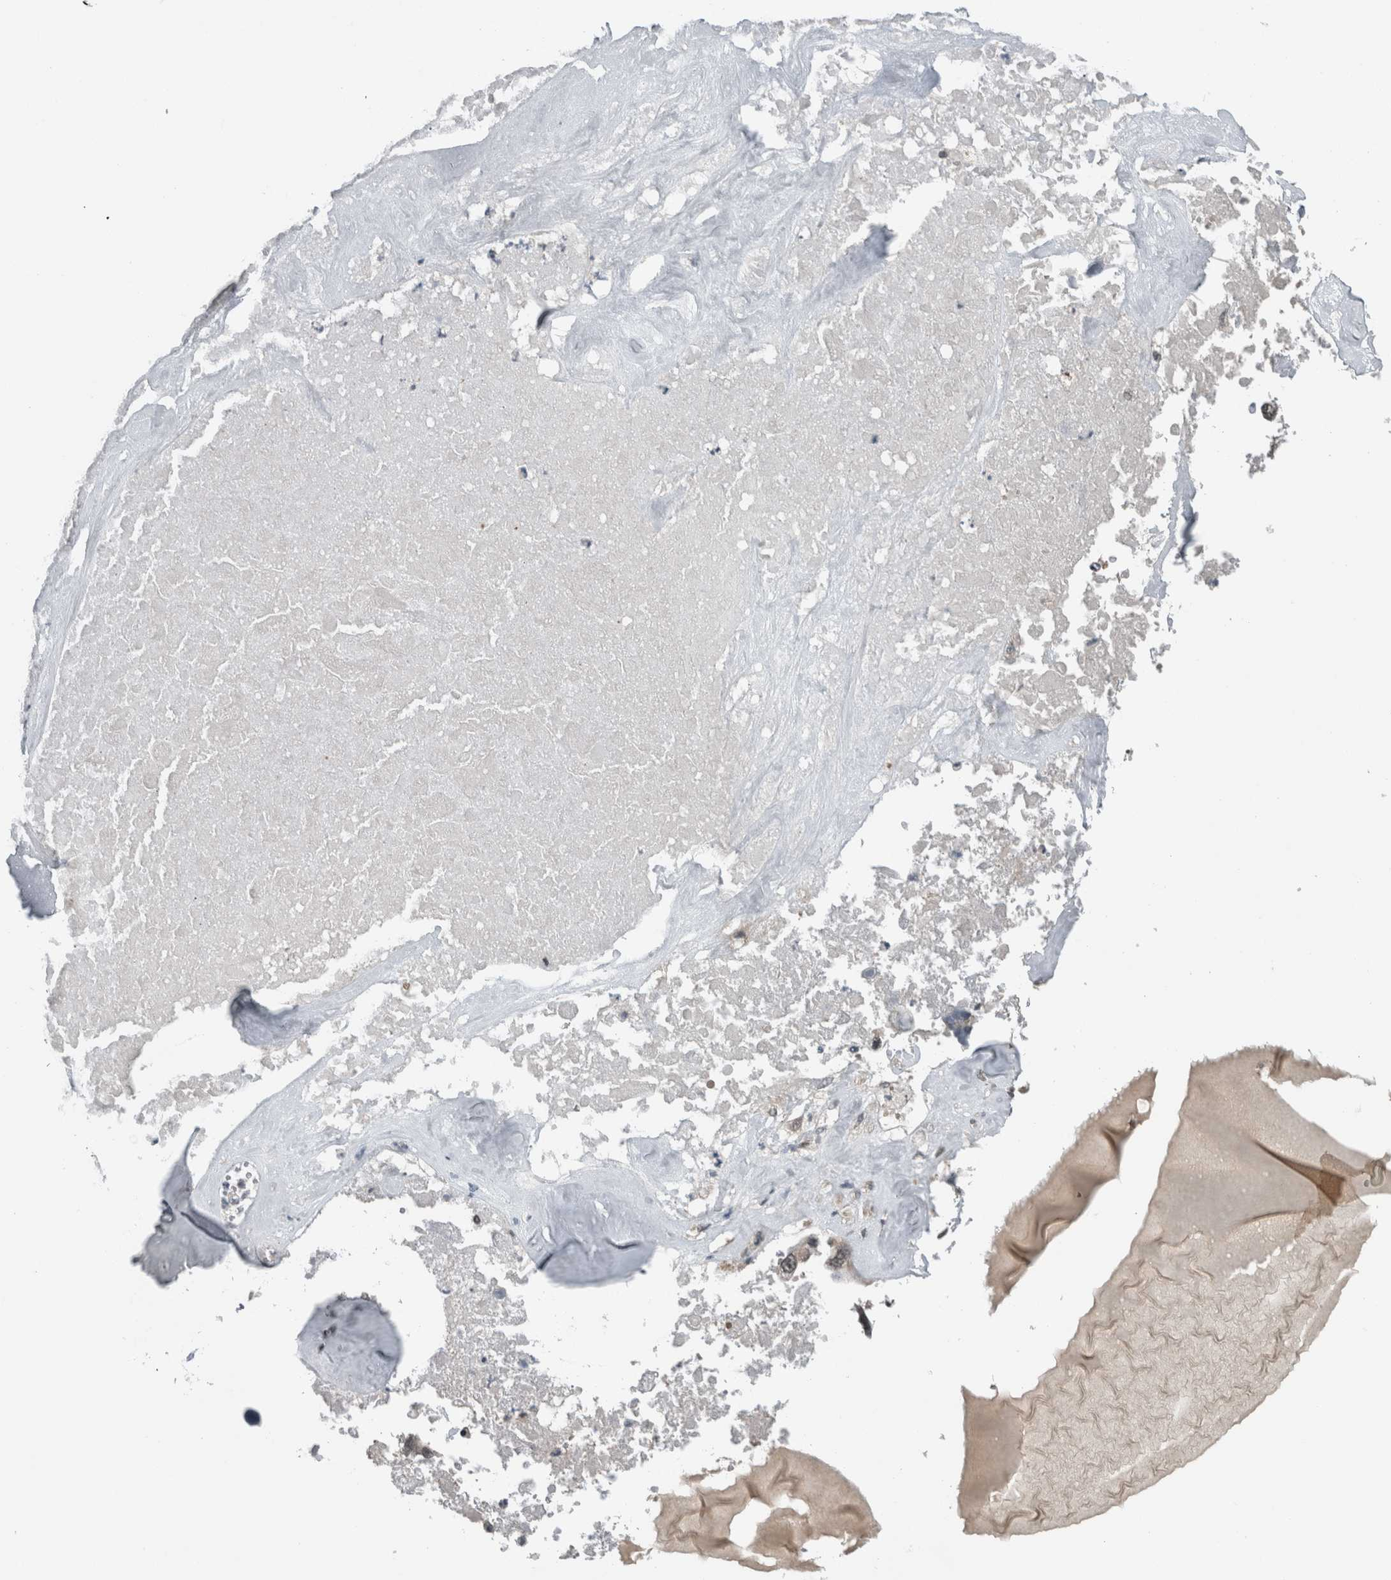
{"staining": {"intensity": "negative", "quantity": "none", "location": "none"}, "tissue": "ovarian cancer", "cell_type": "Tumor cells", "image_type": "cancer", "snomed": [{"axis": "morphology", "description": "Cystadenocarcinoma, serous, NOS"}, {"axis": "topography", "description": "Ovary"}], "caption": "High power microscopy image of an IHC micrograph of ovarian cancer (serous cystadenocarcinoma), revealing no significant positivity in tumor cells.", "gene": "SPAG7", "patient": {"sex": "female", "age": 79}}